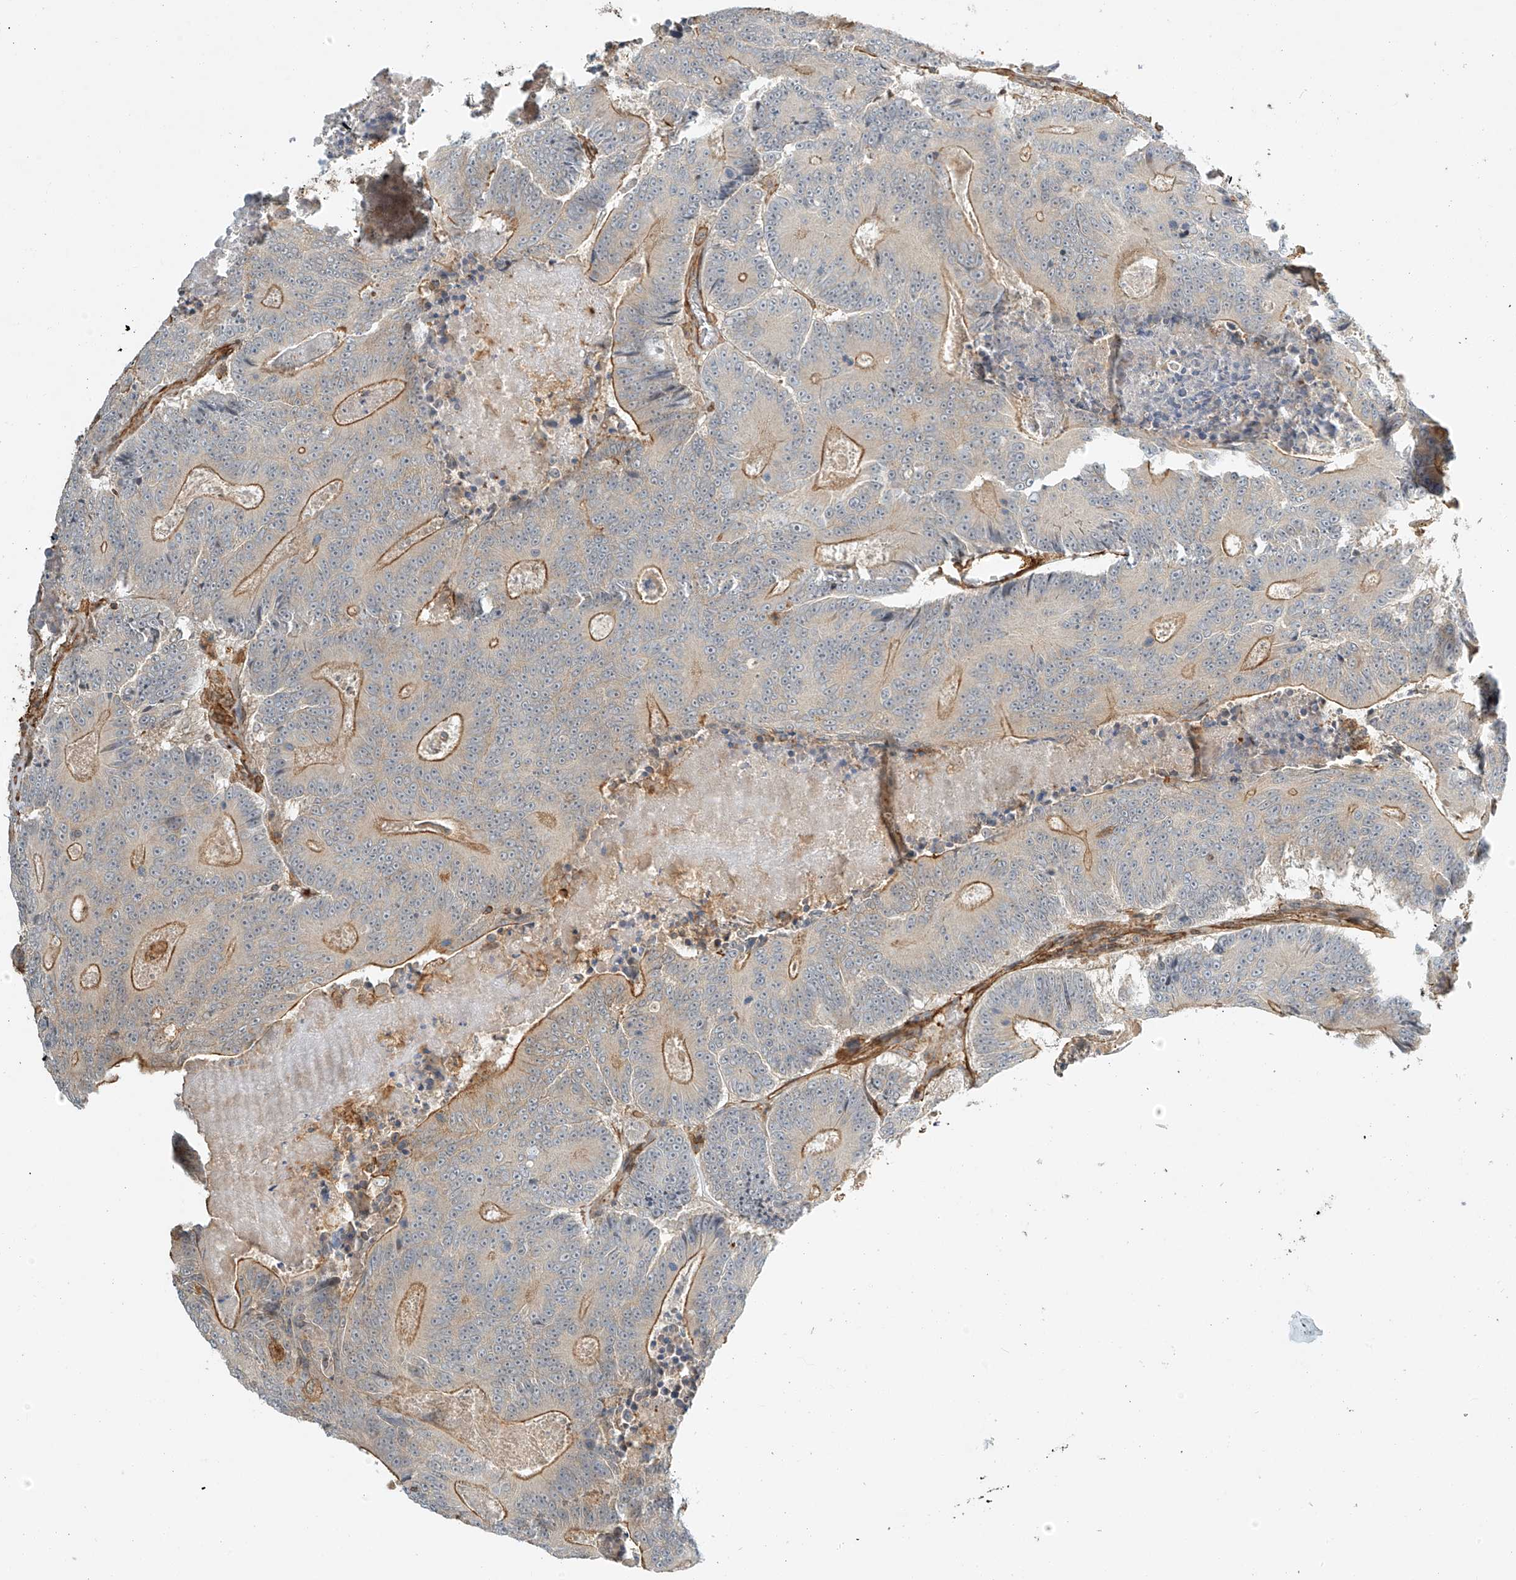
{"staining": {"intensity": "moderate", "quantity": "25%-75%", "location": "cytoplasmic/membranous"}, "tissue": "colorectal cancer", "cell_type": "Tumor cells", "image_type": "cancer", "snomed": [{"axis": "morphology", "description": "Adenocarcinoma, NOS"}, {"axis": "topography", "description": "Colon"}], "caption": "A brown stain highlights moderate cytoplasmic/membranous staining of a protein in human colorectal cancer tumor cells.", "gene": "CSMD3", "patient": {"sex": "male", "age": 83}}